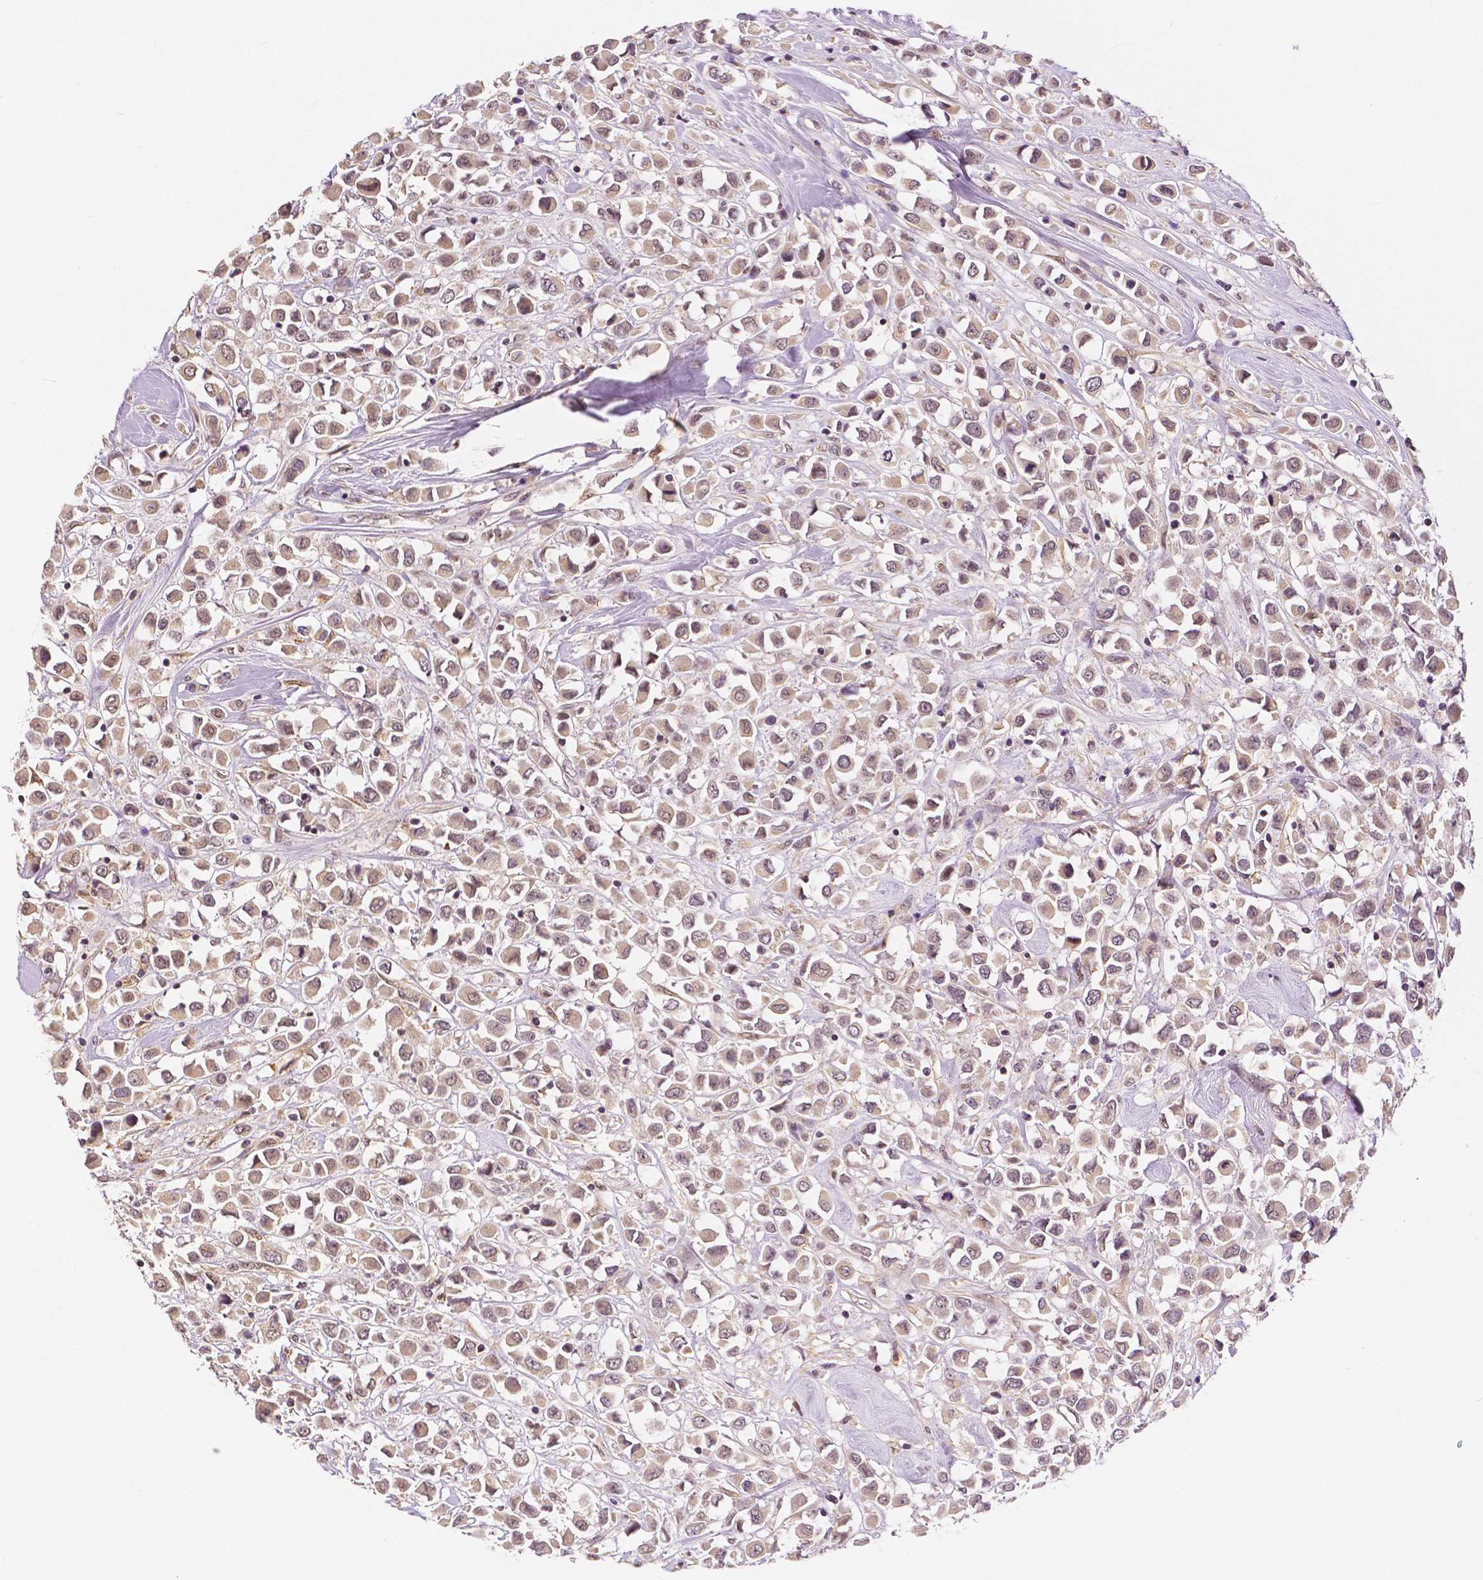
{"staining": {"intensity": "weak", "quantity": ">75%", "location": "cytoplasmic/membranous,nuclear"}, "tissue": "breast cancer", "cell_type": "Tumor cells", "image_type": "cancer", "snomed": [{"axis": "morphology", "description": "Duct carcinoma"}, {"axis": "topography", "description": "Breast"}], "caption": "A brown stain highlights weak cytoplasmic/membranous and nuclear expression of a protein in human intraductal carcinoma (breast) tumor cells.", "gene": "MAP1LC3B", "patient": {"sex": "female", "age": 61}}